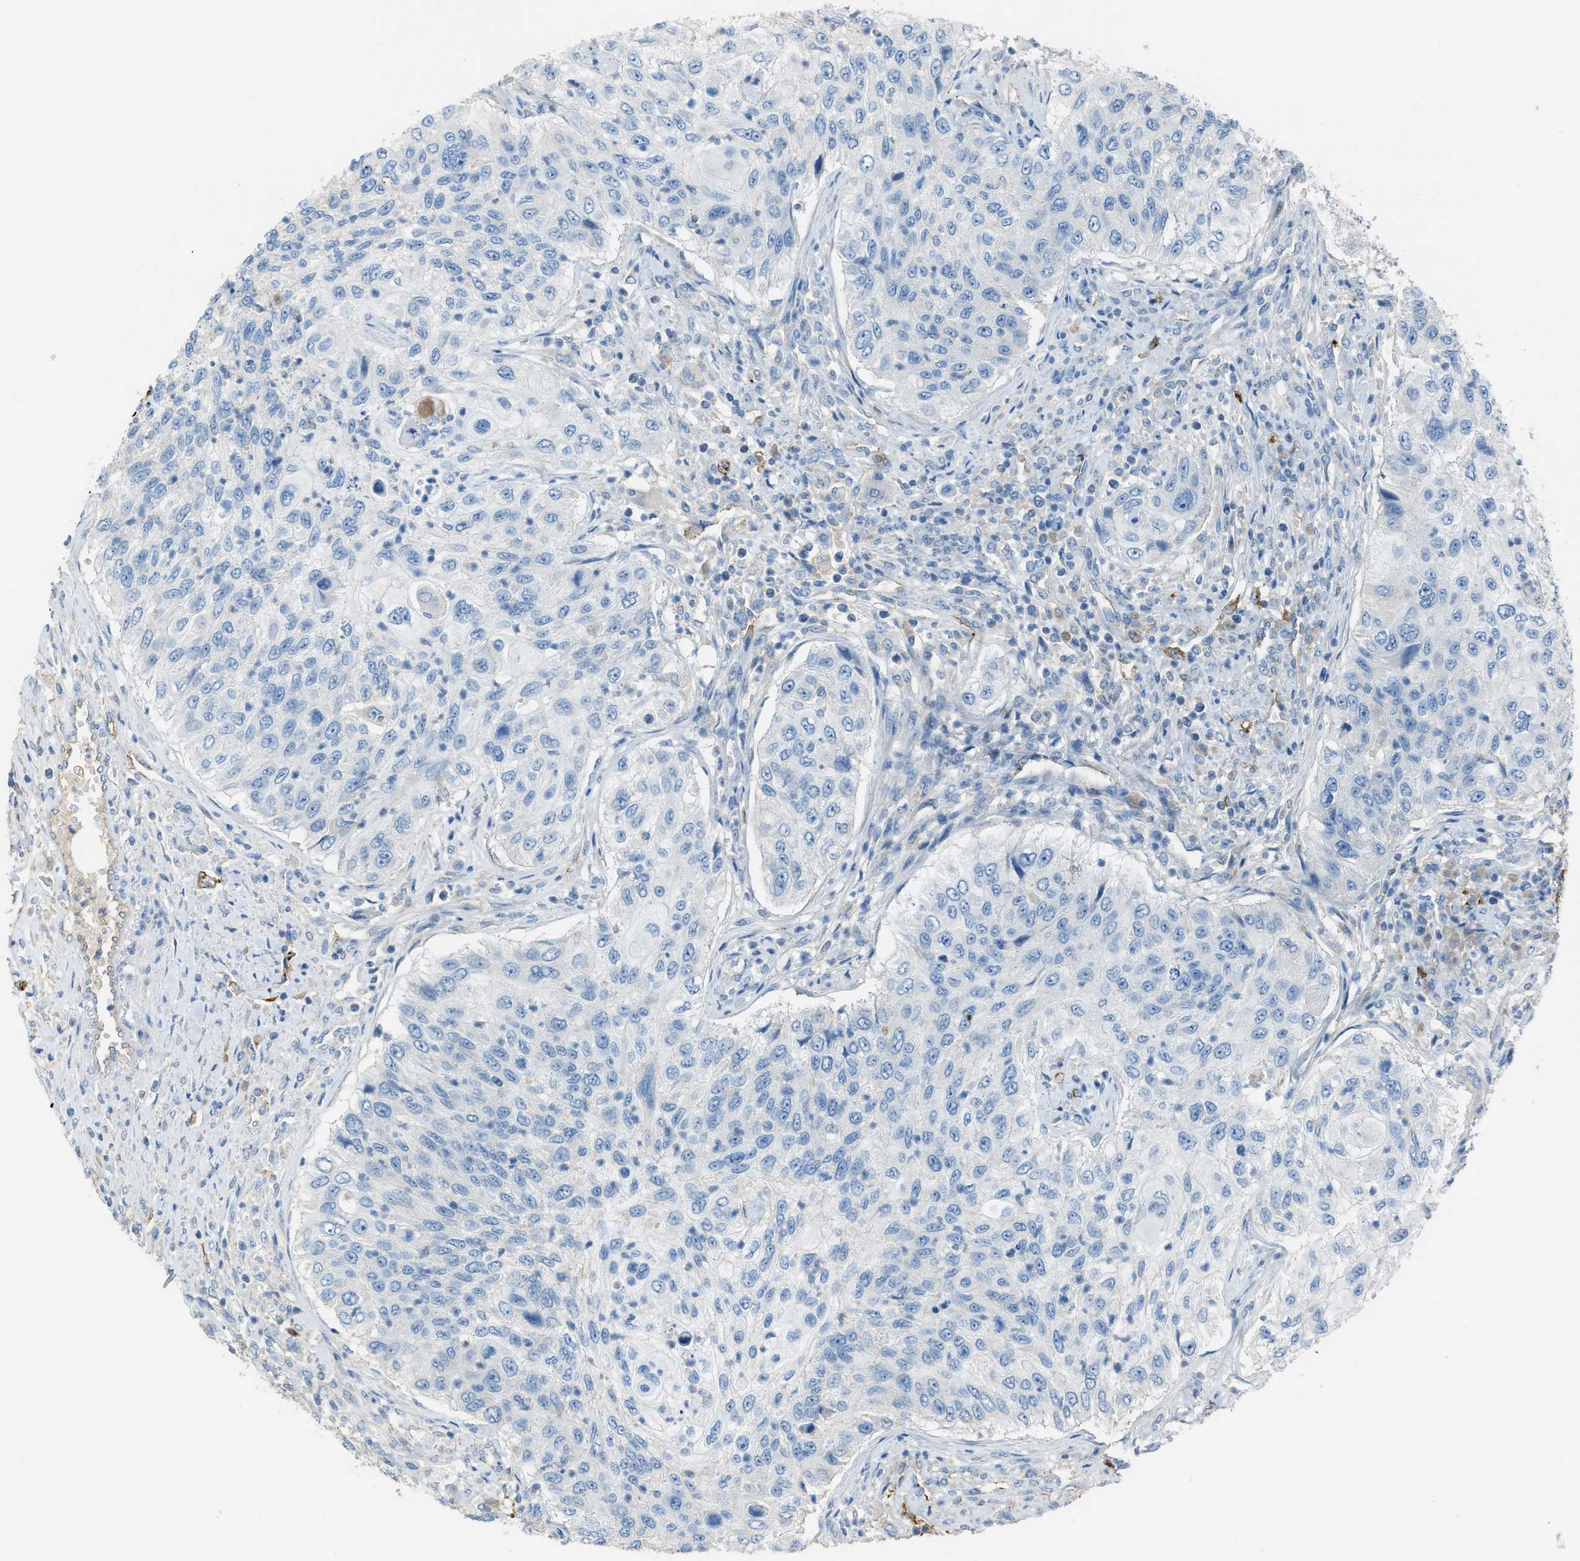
{"staining": {"intensity": "negative", "quantity": "none", "location": "none"}, "tissue": "urothelial cancer", "cell_type": "Tumor cells", "image_type": "cancer", "snomed": [{"axis": "morphology", "description": "Urothelial carcinoma, High grade"}, {"axis": "topography", "description": "Urinary bladder"}], "caption": "Photomicrograph shows no significant protein staining in tumor cells of urothelial cancer.", "gene": "SLC22A15", "patient": {"sex": "female", "age": 60}}